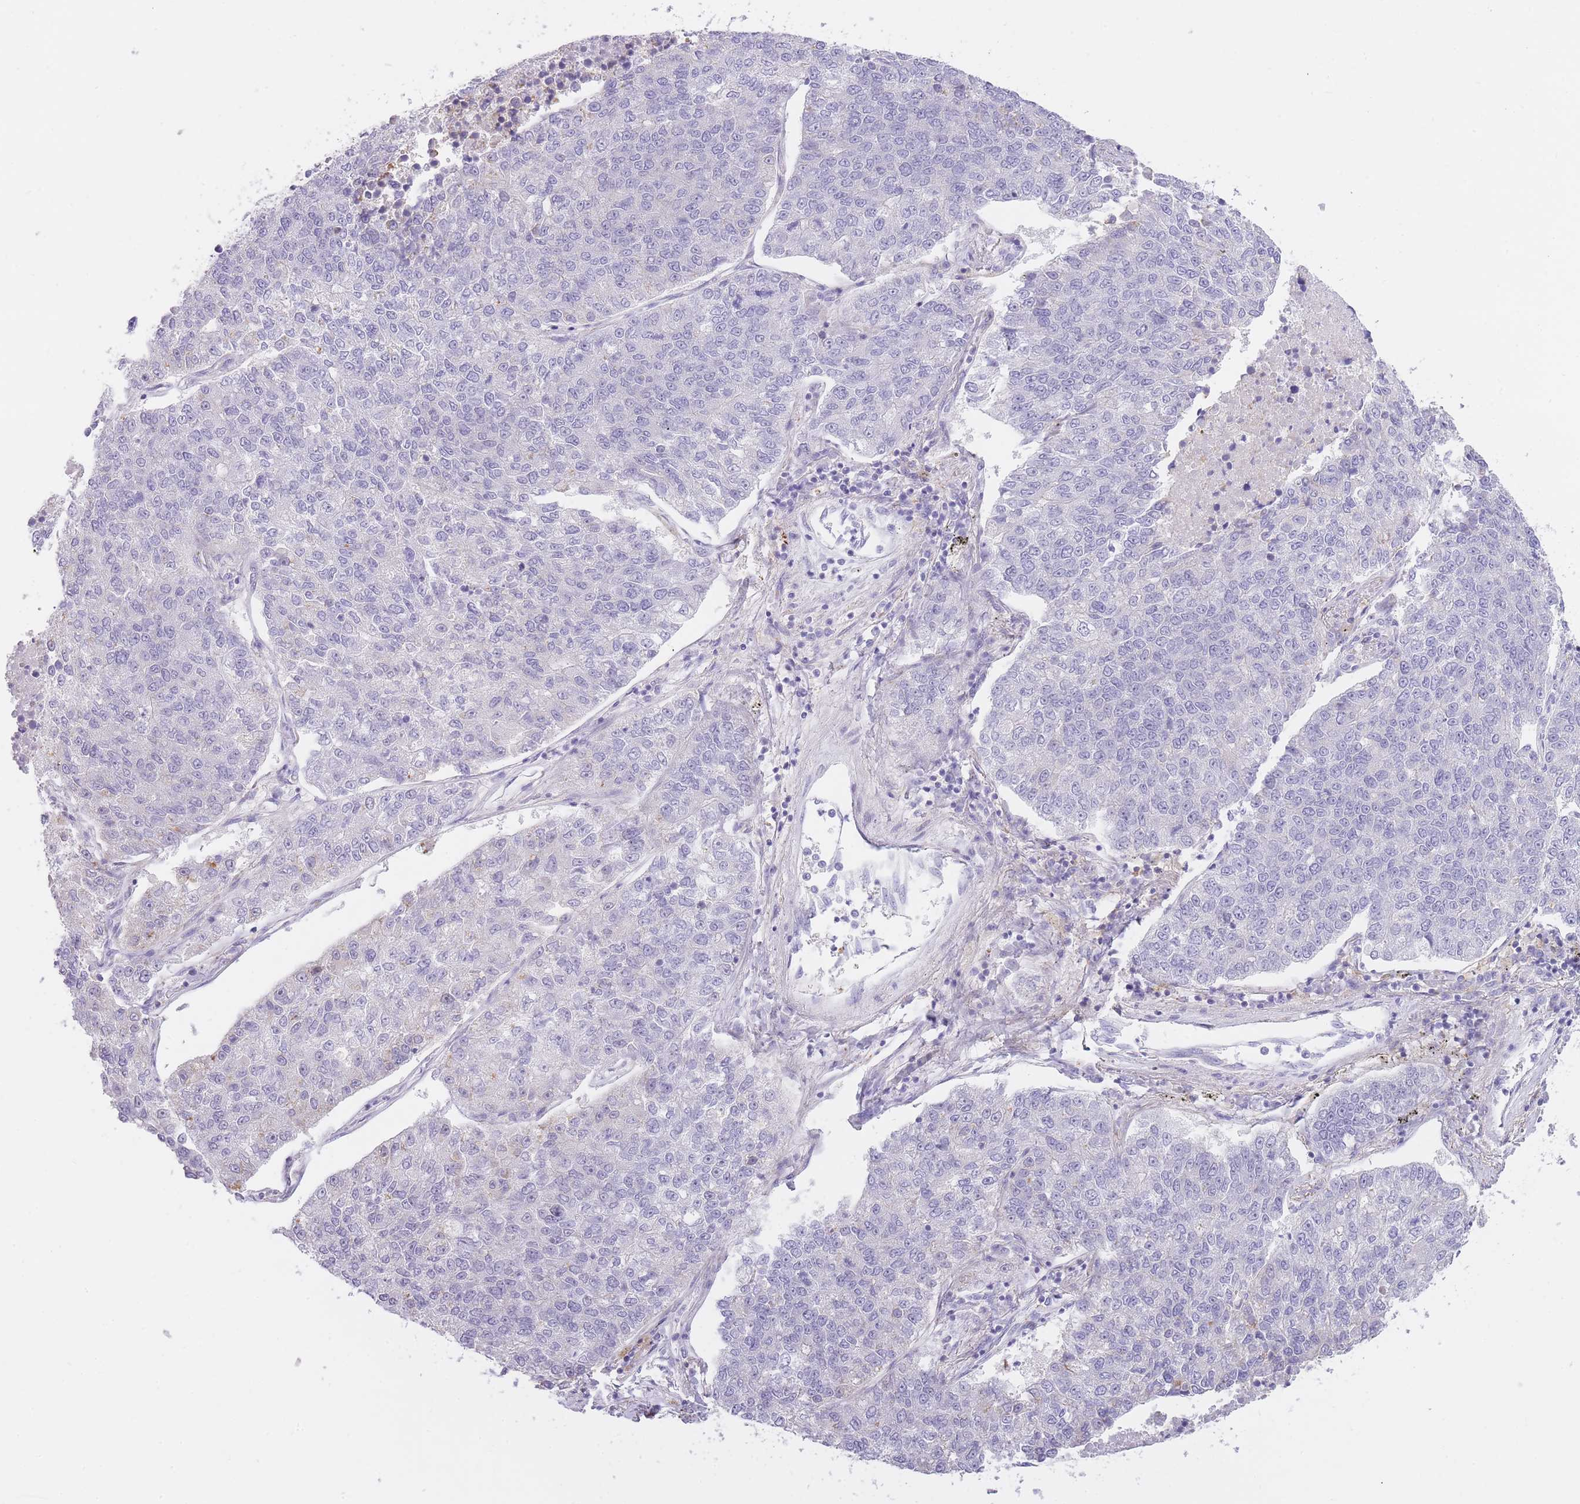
{"staining": {"intensity": "negative", "quantity": "none", "location": "none"}, "tissue": "lung cancer", "cell_type": "Tumor cells", "image_type": "cancer", "snomed": [{"axis": "morphology", "description": "Adenocarcinoma, NOS"}, {"axis": "topography", "description": "Lung"}], "caption": "DAB (3,3'-diaminobenzidine) immunohistochemical staining of human adenocarcinoma (lung) displays no significant staining in tumor cells. (Immunohistochemistry (ihc), brightfield microscopy, high magnification).", "gene": "IMPG1", "patient": {"sex": "male", "age": 49}}